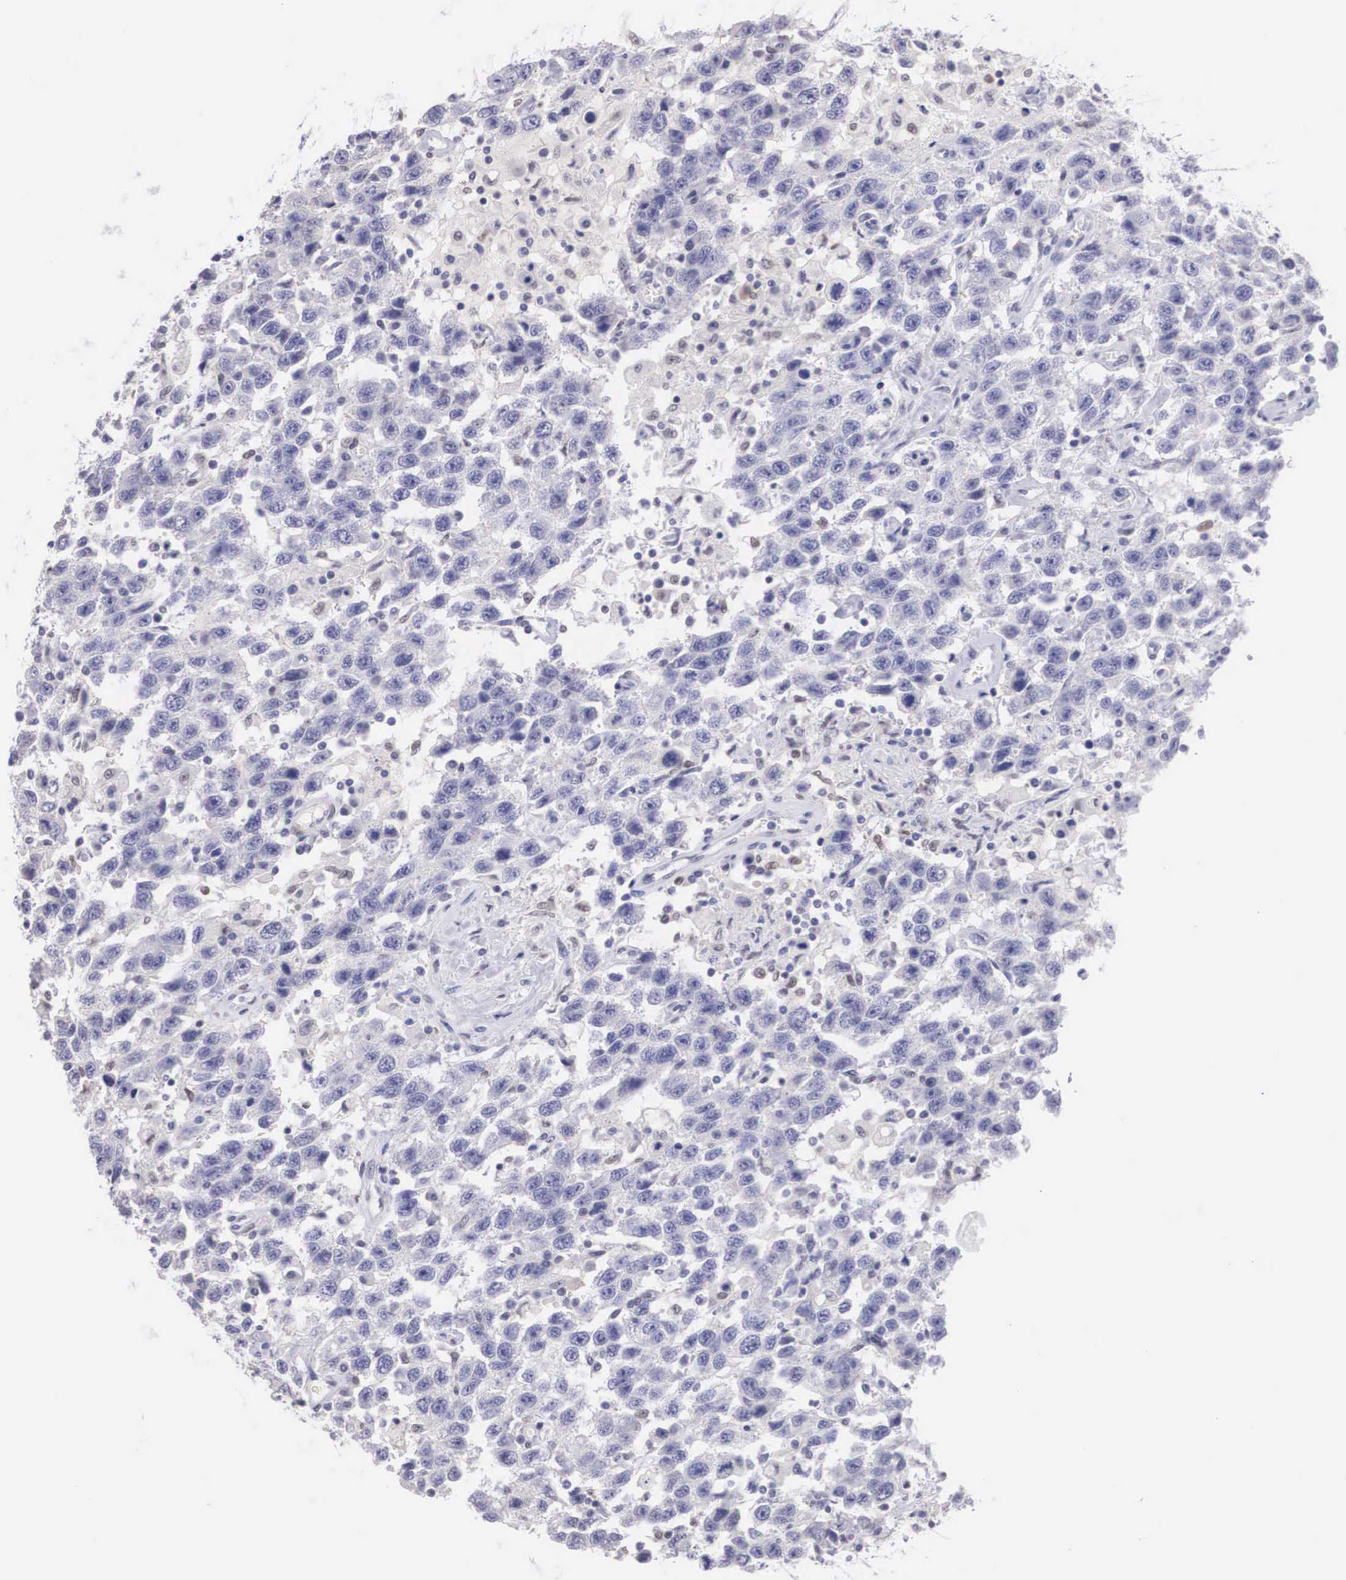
{"staining": {"intensity": "negative", "quantity": "none", "location": "none"}, "tissue": "testis cancer", "cell_type": "Tumor cells", "image_type": "cancer", "snomed": [{"axis": "morphology", "description": "Seminoma, NOS"}, {"axis": "topography", "description": "Testis"}], "caption": "This photomicrograph is of testis seminoma stained with IHC to label a protein in brown with the nuclei are counter-stained blue. There is no expression in tumor cells.", "gene": "ETV6", "patient": {"sex": "male", "age": 41}}